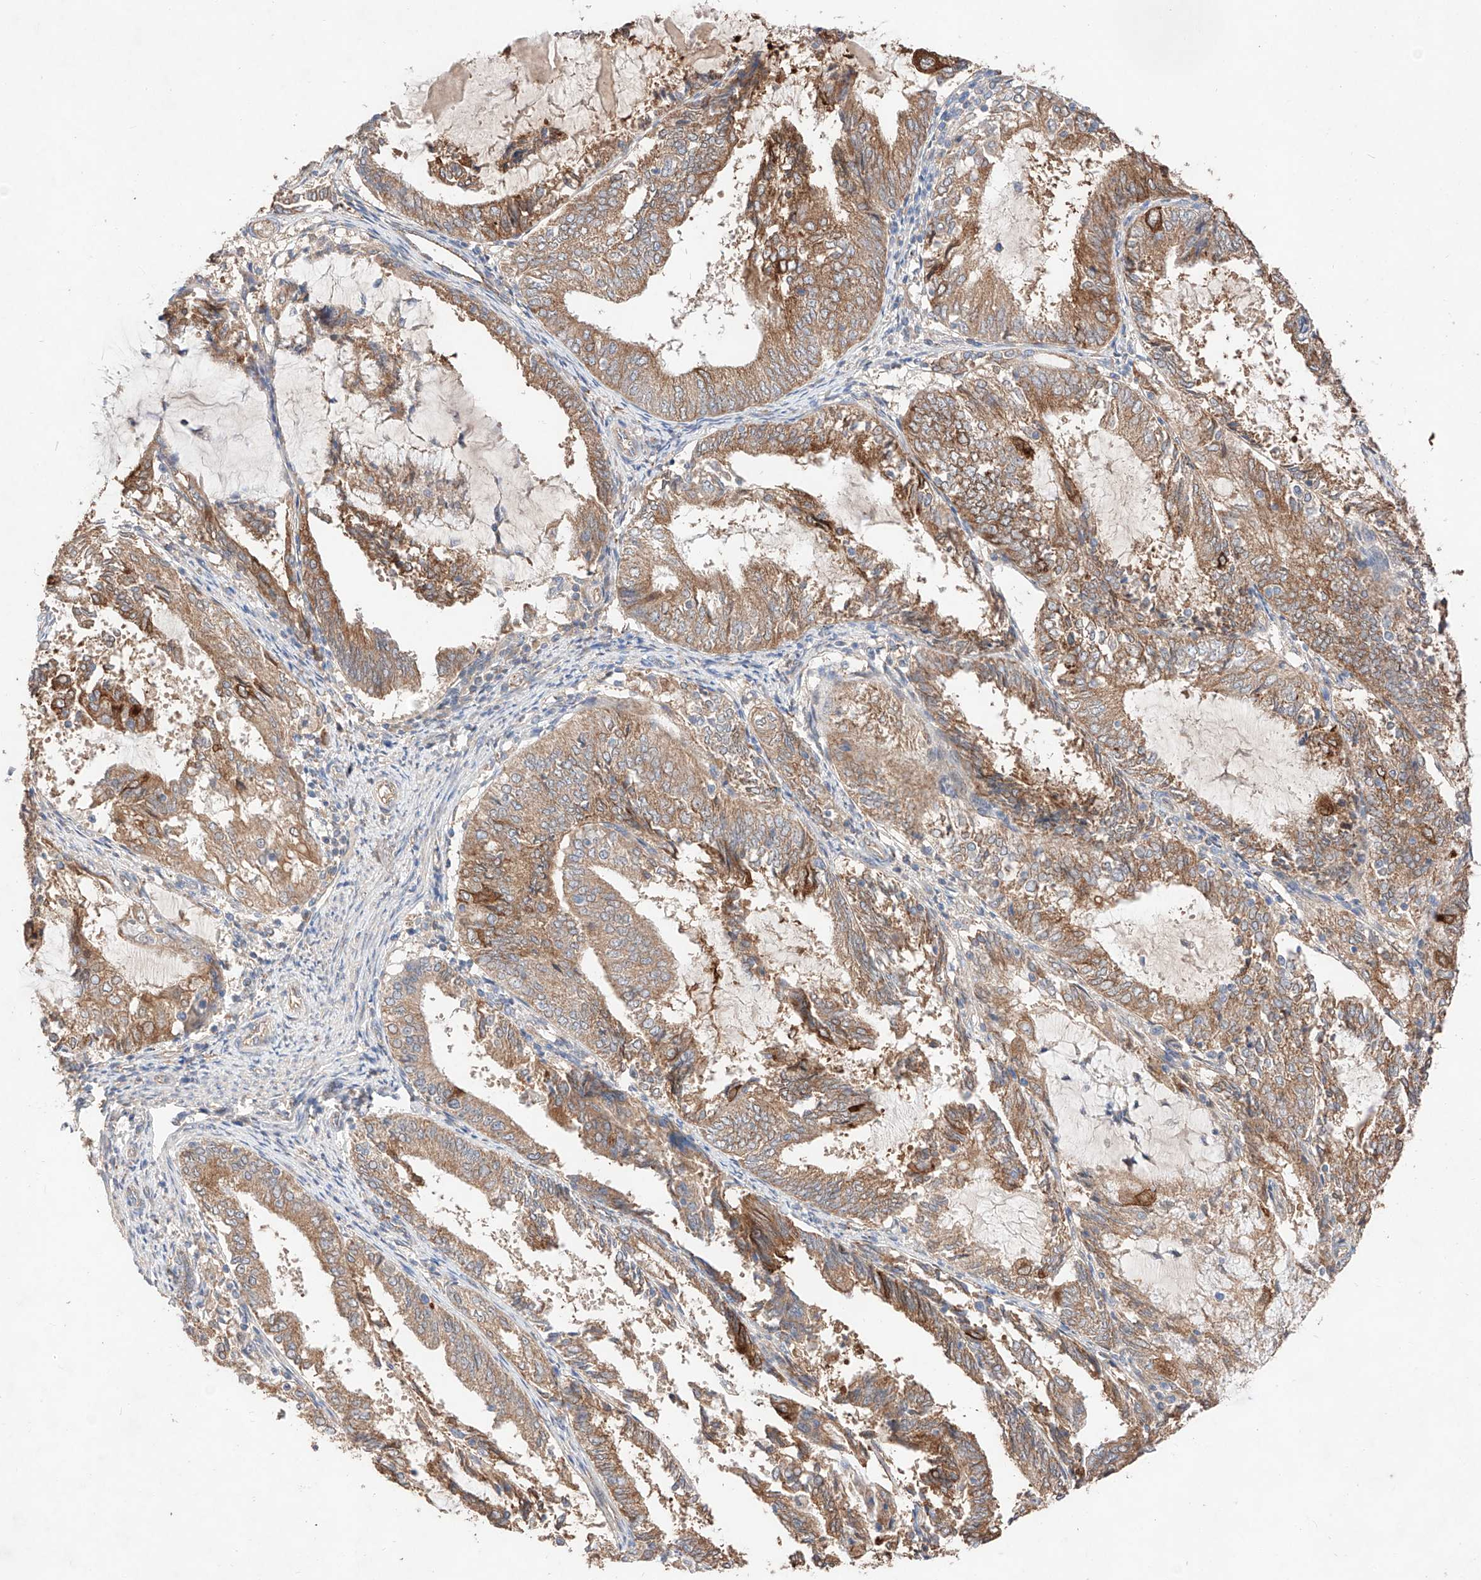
{"staining": {"intensity": "moderate", "quantity": ">75%", "location": "cytoplasmic/membranous"}, "tissue": "endometrial cancer", "cell_type": "Tumor cells", "image_type": "cancer", "snomed": [{"axis": "morphology", "description": "Adenocarcinoma, NOS"}, {"axis": "topography", "description": "Endometrium"}], "caption": "Protein staining of endometrial cancer tissue reveals moderate cytoplasmic/membranous staining in approximately >75% of tumor cells.", "gene": "C6orf62", "patient": {"sex": "female", "age": 81}}